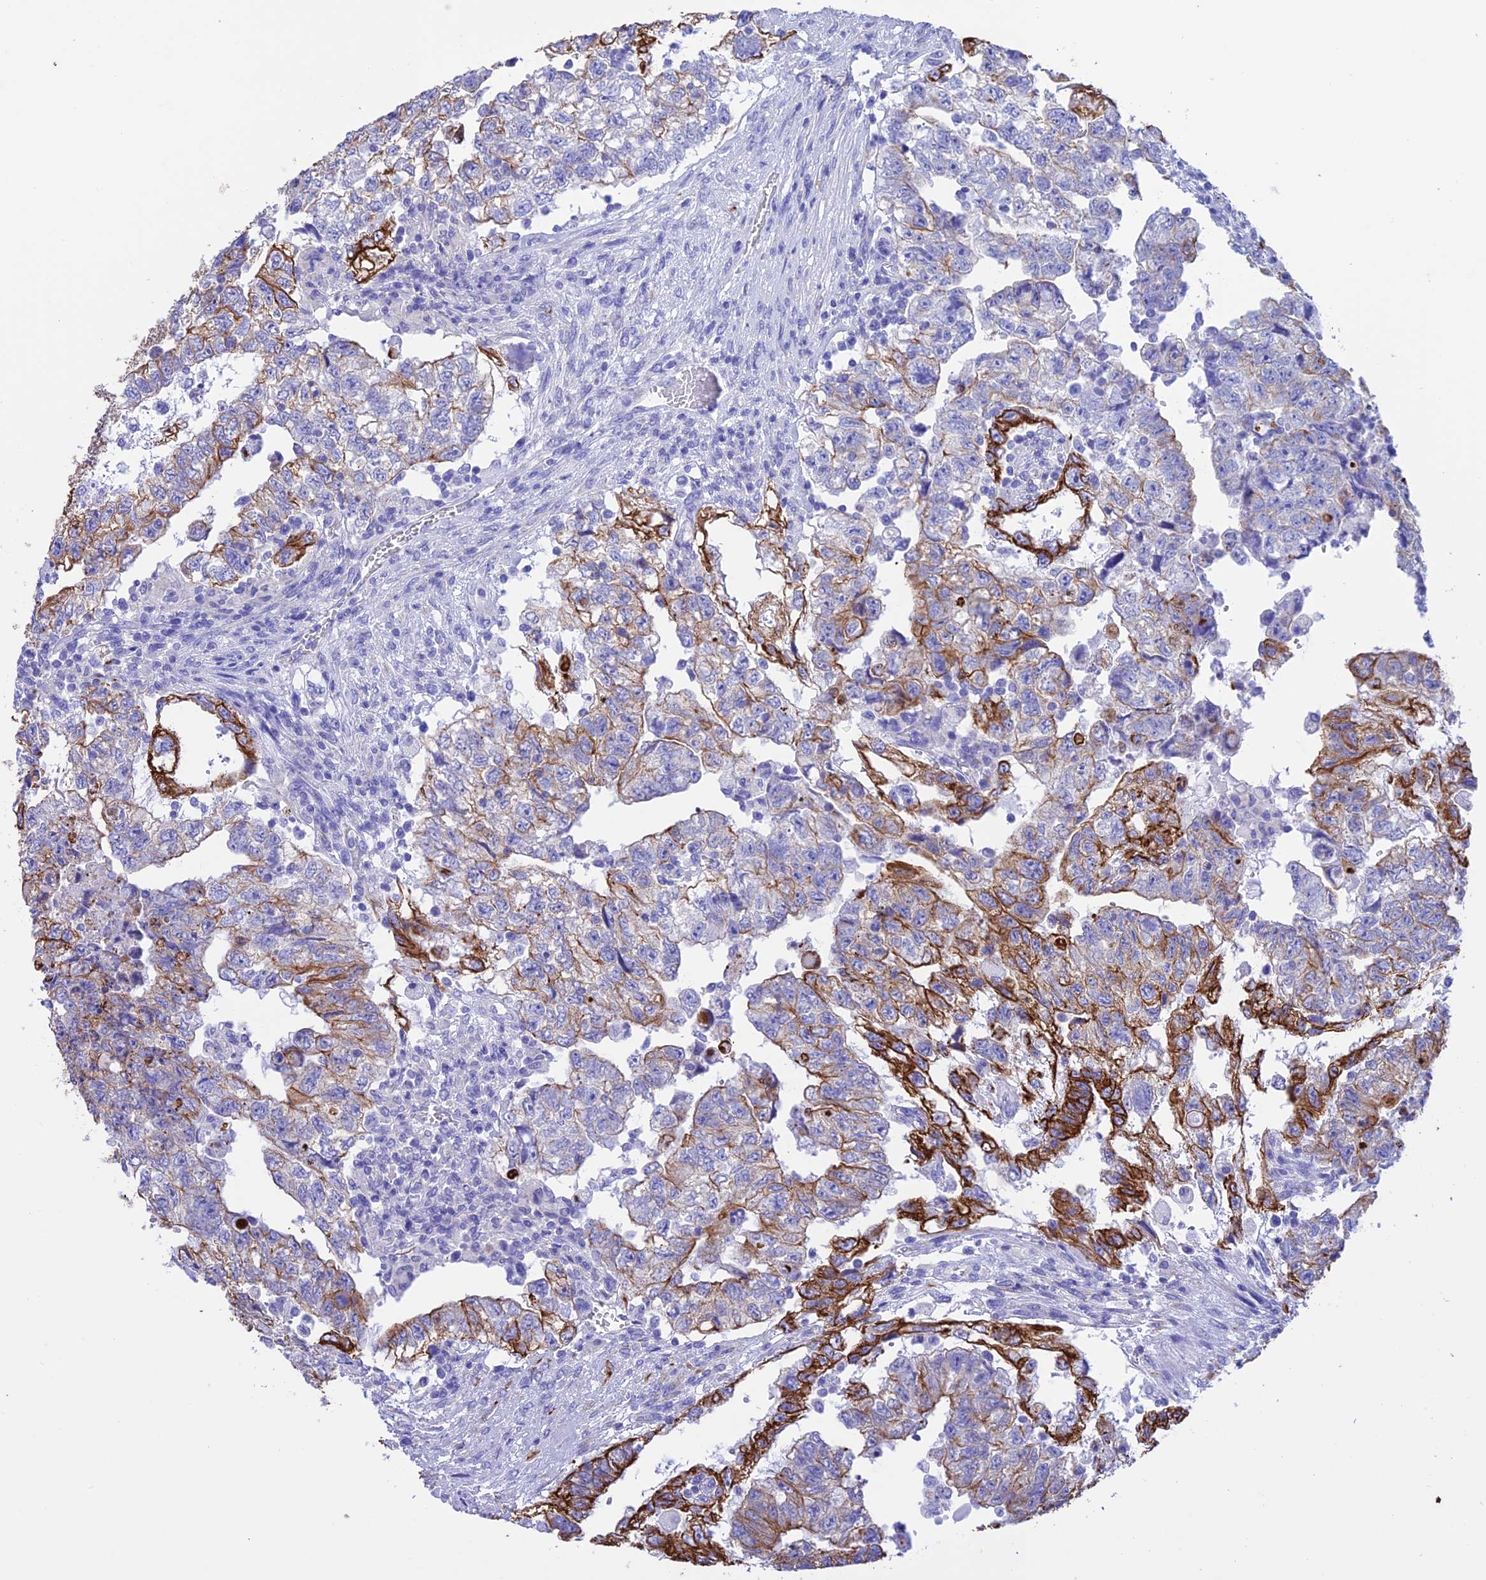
{"staining": {"intensity": "moderate", "quantity": "25%-75%", "location": "cytoplasmic/membranous"}, "tissue": "testis cancer", "cell_type": "Tumor cells", "image_type": "cancer", "snomed": [{"axis": "morphology", "description": "Carcinoma, Embryonal, NOS"}, {"axis": "topography", "description": "Testis"}], "caption": "A micrograph of human testis cancer stained for a protein exhibits moderate cytoplasmic/membranous brown staining in tumor cells.", "gene": "VPS52", "patient": {"sex": "male", "age": 36}}